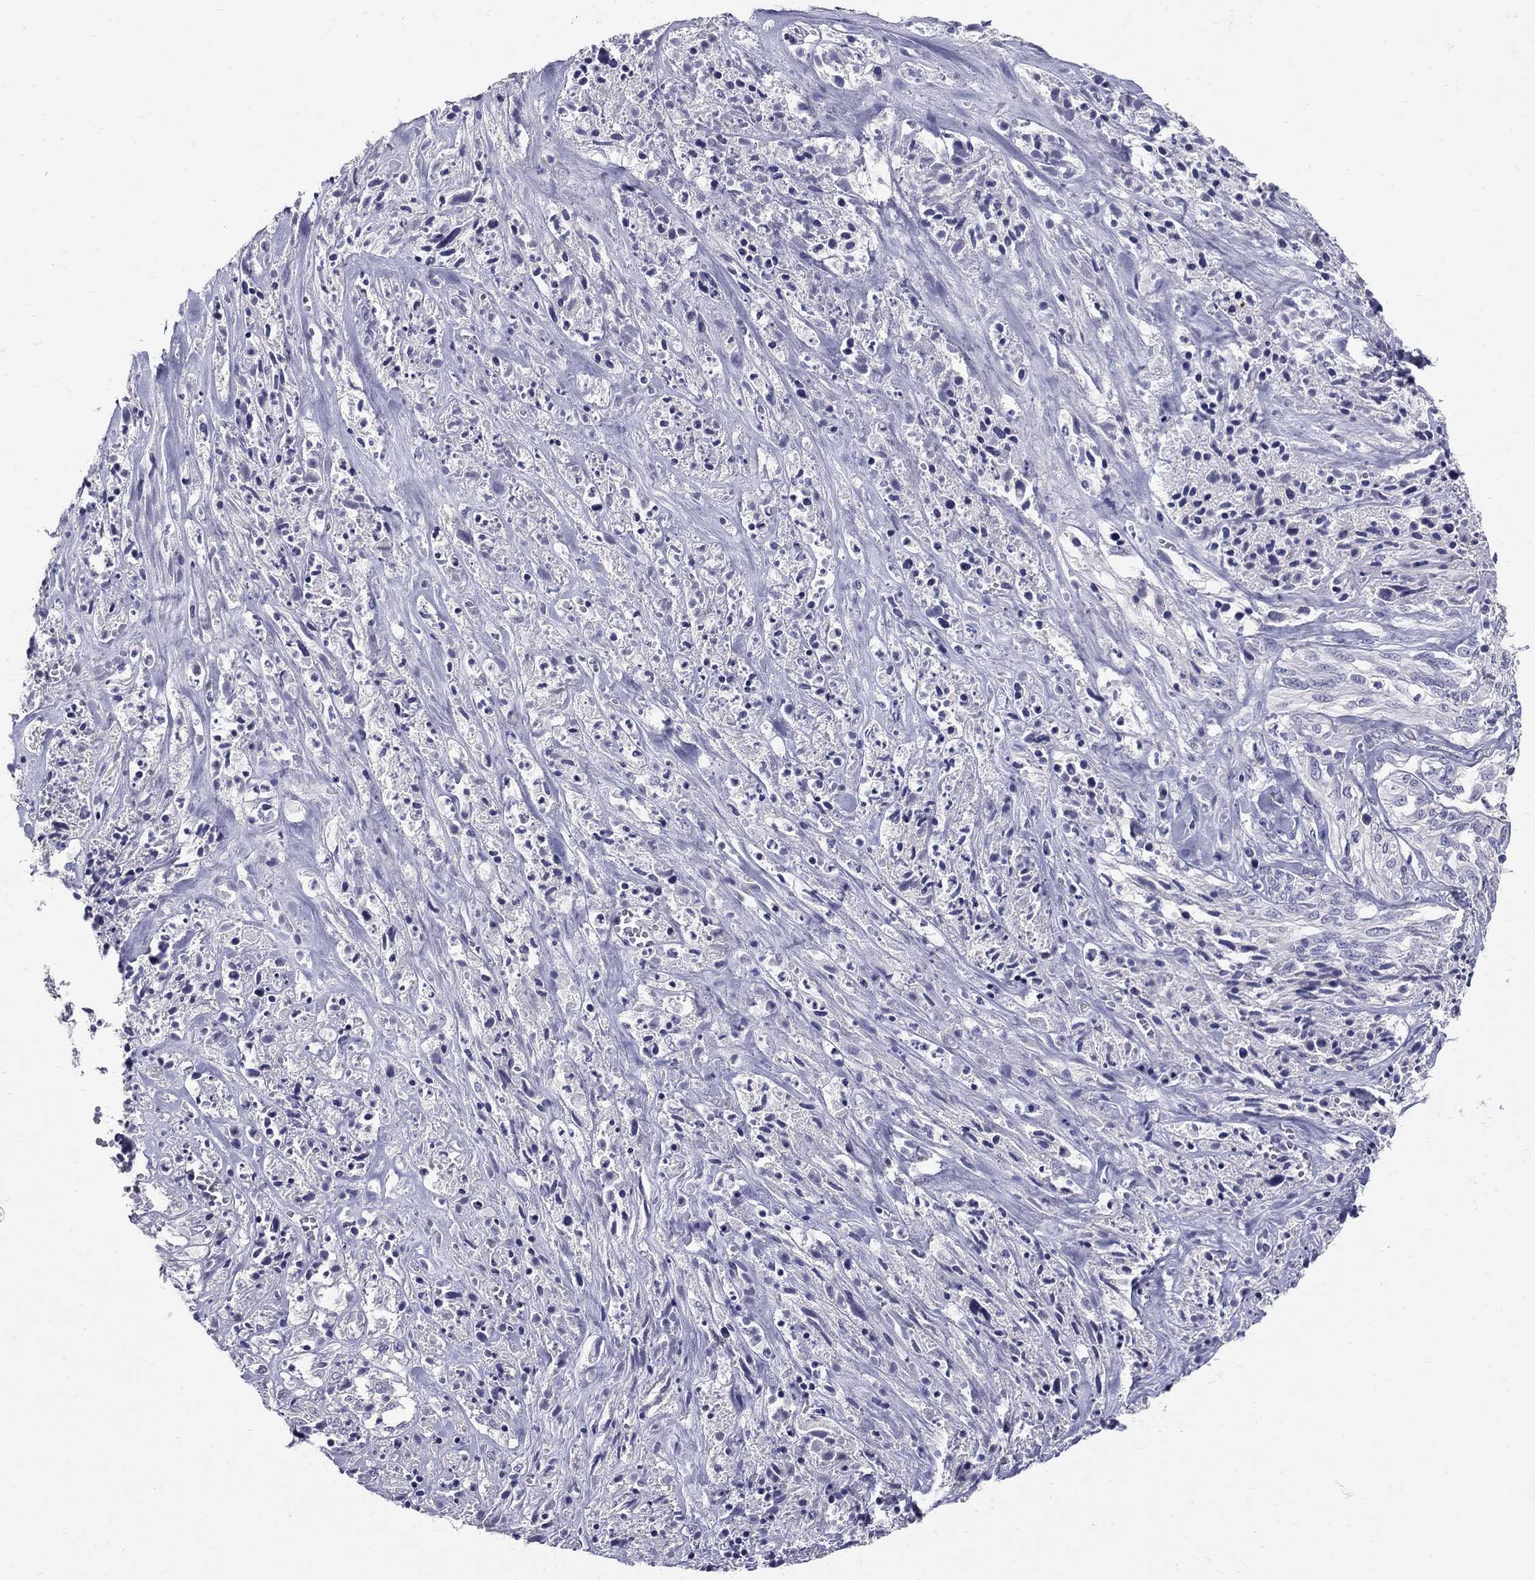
{"staining": {"intensity": "negative", "quantity": "none", "location": "none"}, "tissue": "melanoma", "cell_type": "Tumor cells", "image_type": "cancer", "snomed": [{"axis": "morphology", "description": "Malignant melanoma, NOS"}, {"axis": "topography", "description": "Skin"}], "caption": "Tumor cells are negative for brown protein staining in malignant melanoma.", "gene": "TP53TG5", "patient": {"sex": "female", "age": 91}}